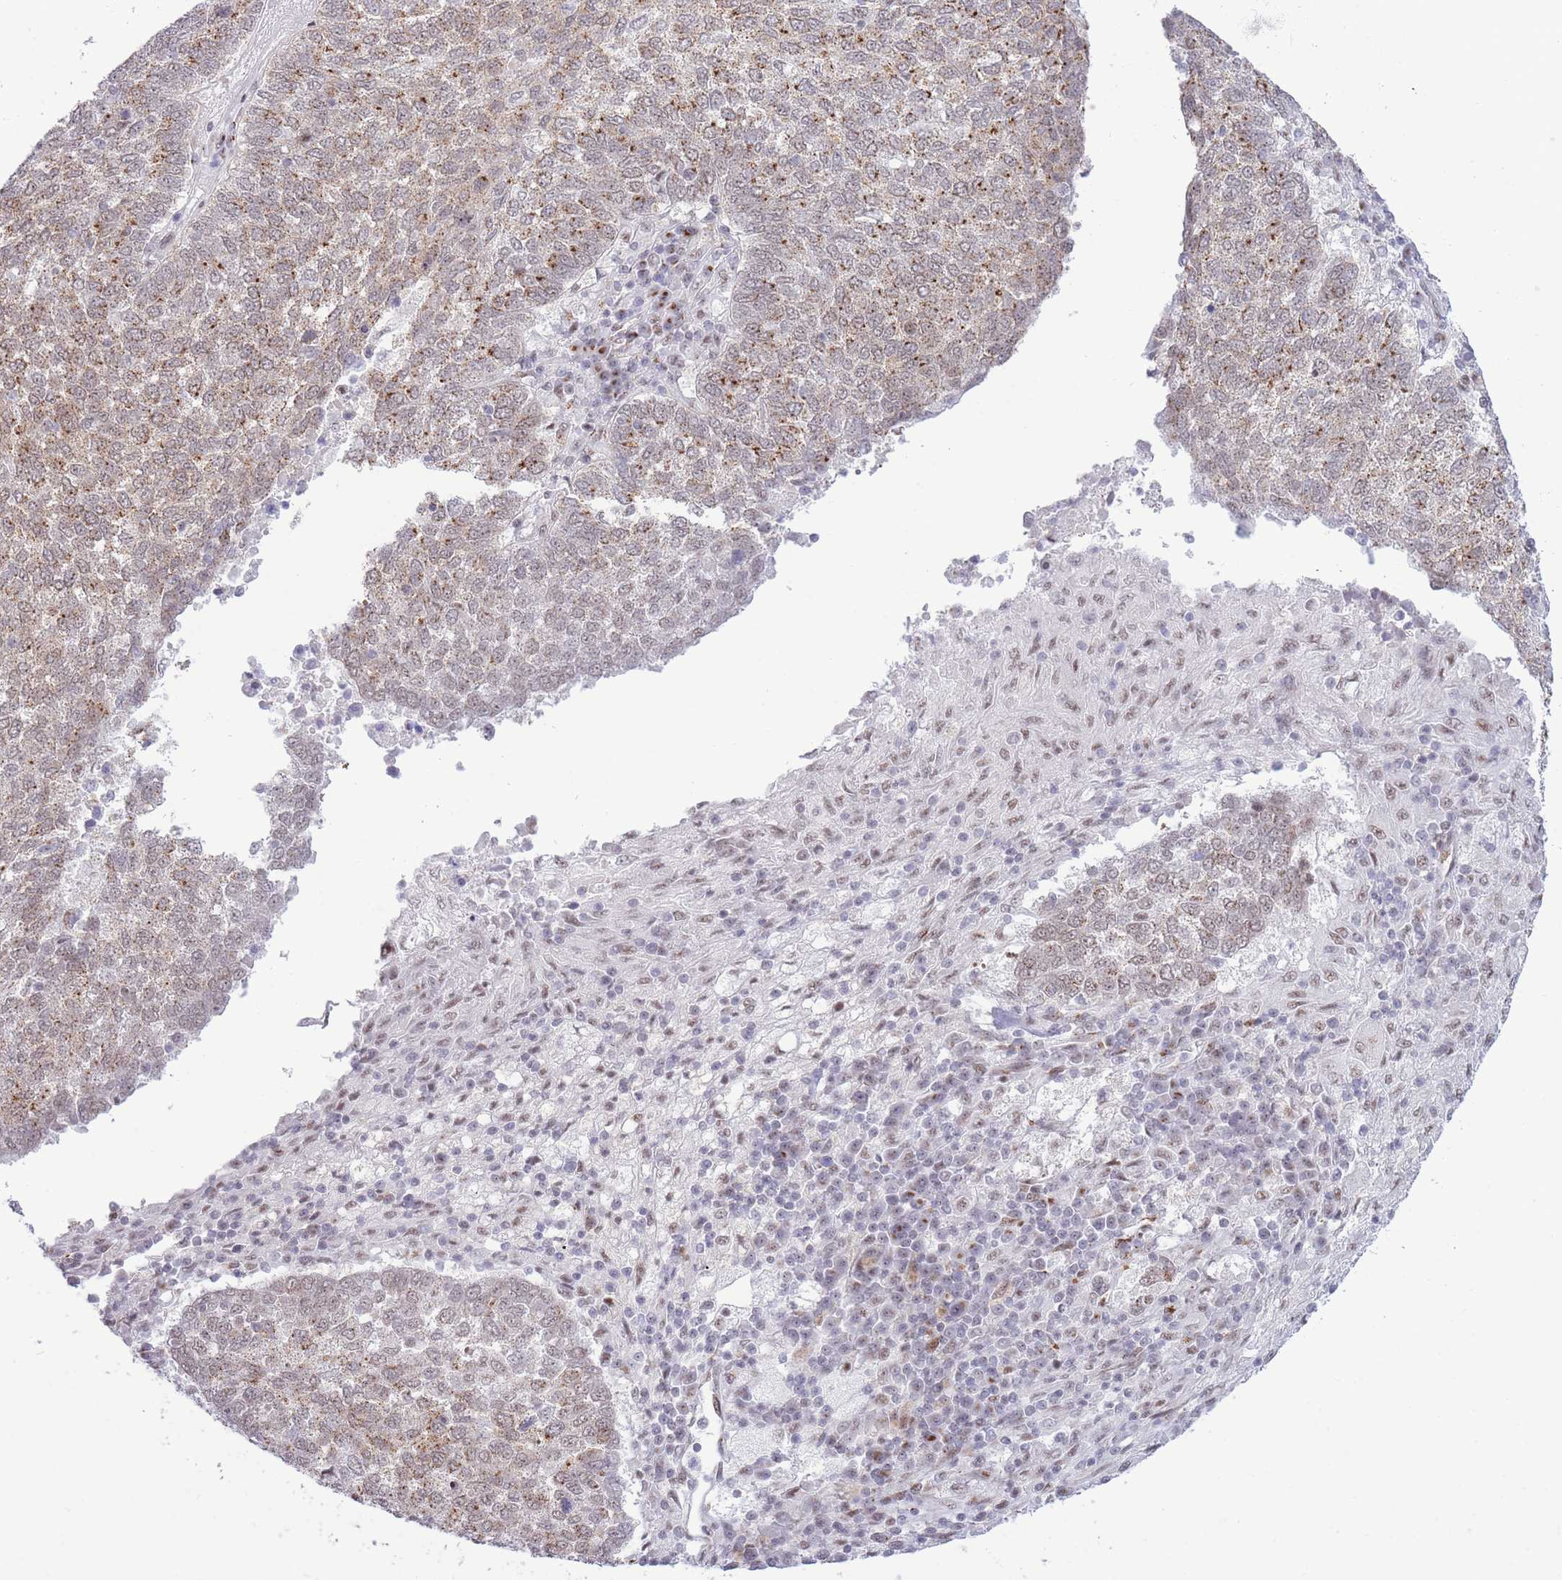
{"staining": {"intensity": "moderate", "quantity": ">75%", "location": "cytoplasmic/membranous,nuclear"}, "tissue": "lung cancer", "cell_type": "Tumor cells", "image_type": "cancer", "snomed": [{"axis": "morphology", "description": "Squamous cell carcinoma, NOS"}, {"axis": "topography", "description": "Lung"}], "caption": "Immunohistochemistry staining of squamous cell carcinoma (lung), which shows medium levels of moderate cytoplasmic/membranous and nuclear positivity in about >75% of tumor cells indicating moderate cytoplasmic/membranous and nuclear protein staining. The staining was performed using DAB (3,3'-diaminobenzidine) (brown) for protein detection and nuclei were counterstained in hematoxylin (blue).", "gene": "INO80C", "patient": {"sex": "male", "age": 73}}